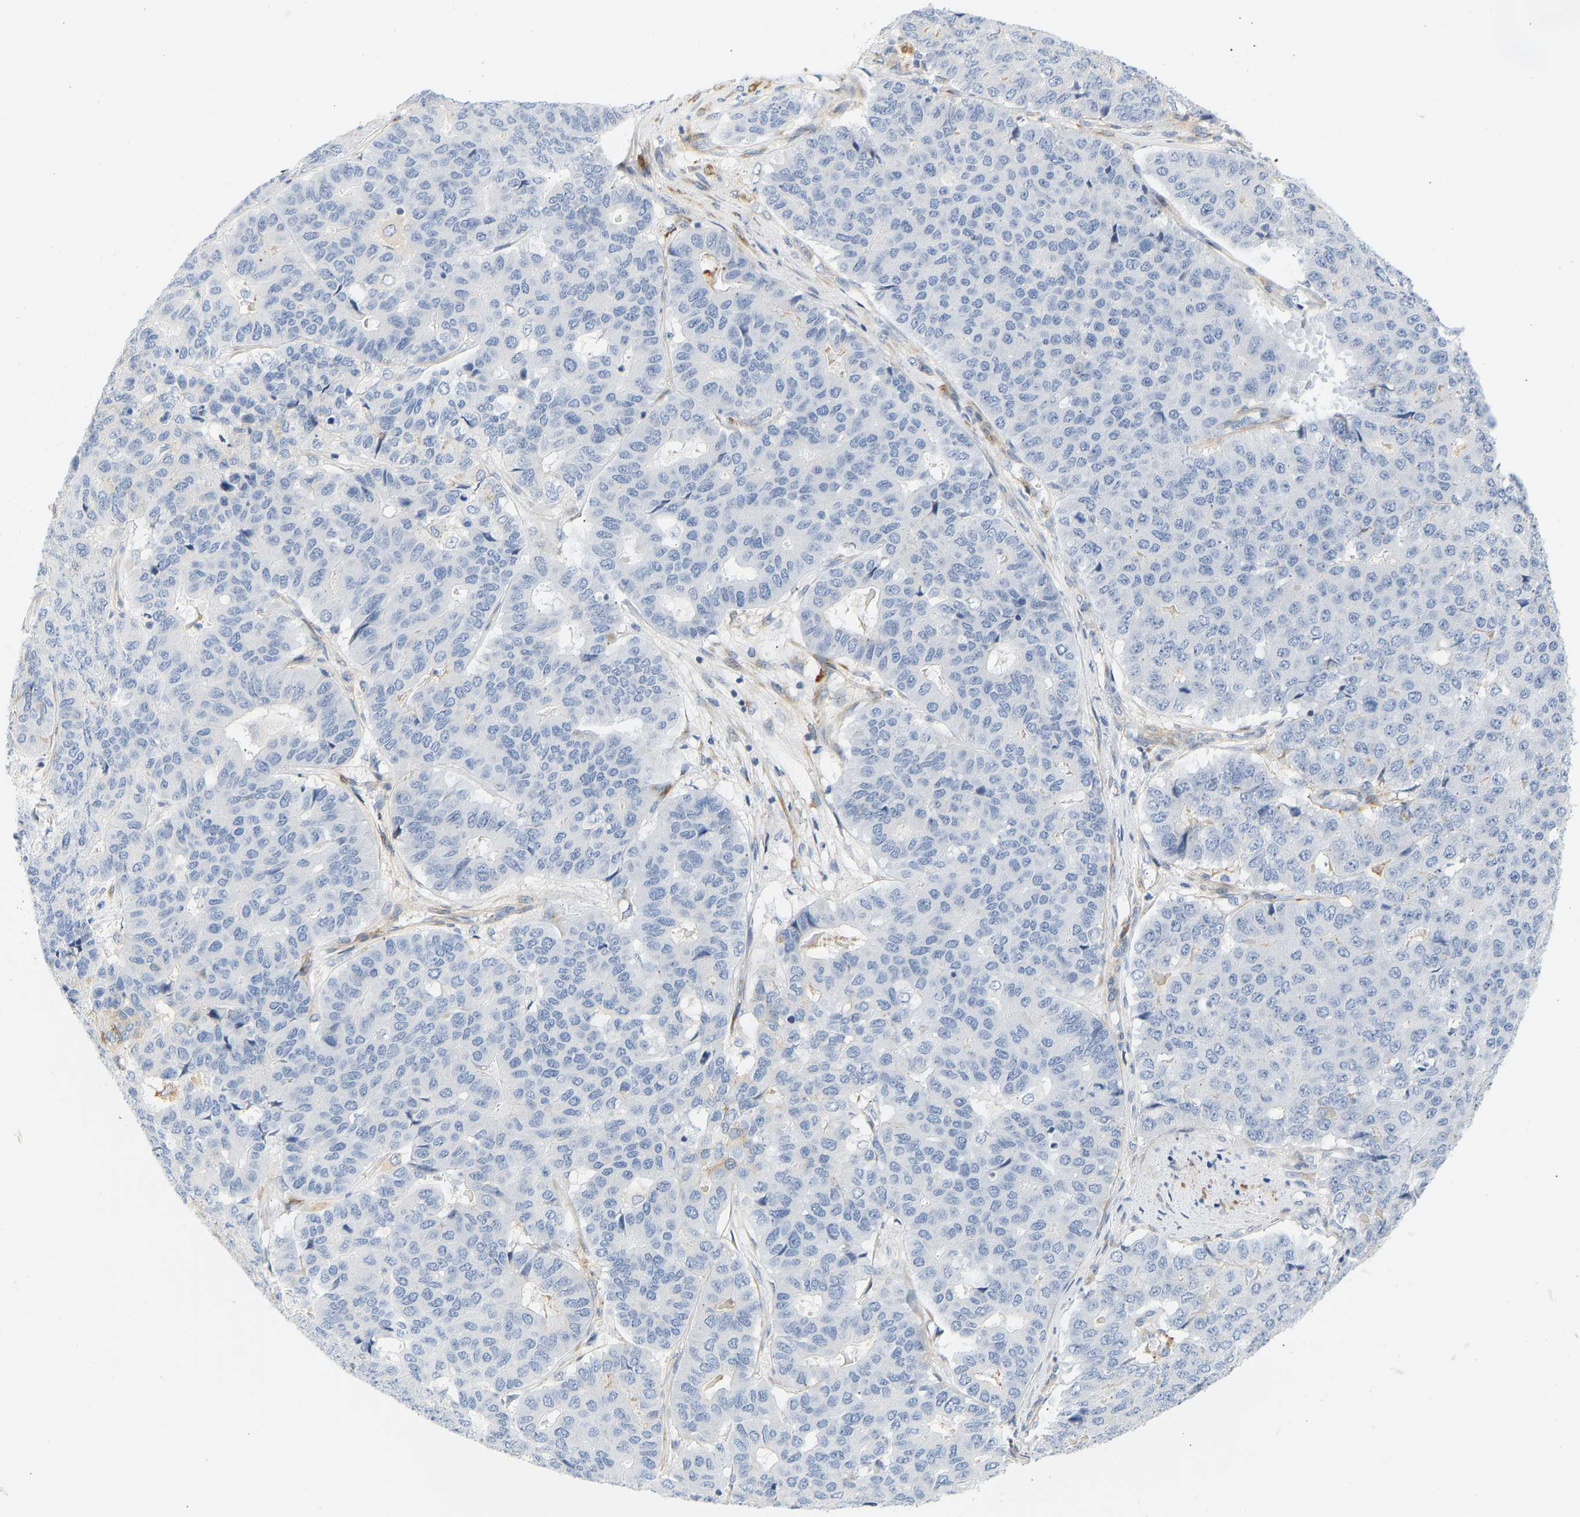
{"staining": {"intensity": "negative", "quantity": "none", "location": "none"}, "tissue": "pancreatic cancer", "cell_type": "Tumor cells", "image_type": "cancer", "snomed": [{"axis": "morphology", "description": "Adenocarcinoma, NOS"}, {"axis": "topography", "description": "Pancreas"}], "caption": "DAB immunohistochemical staining of pancreatic adenocarcinoma demonstrates no significant staining in tumor cells.", "gene": "SLC30A7", "patient": {"sex": "male", "age": 50}}